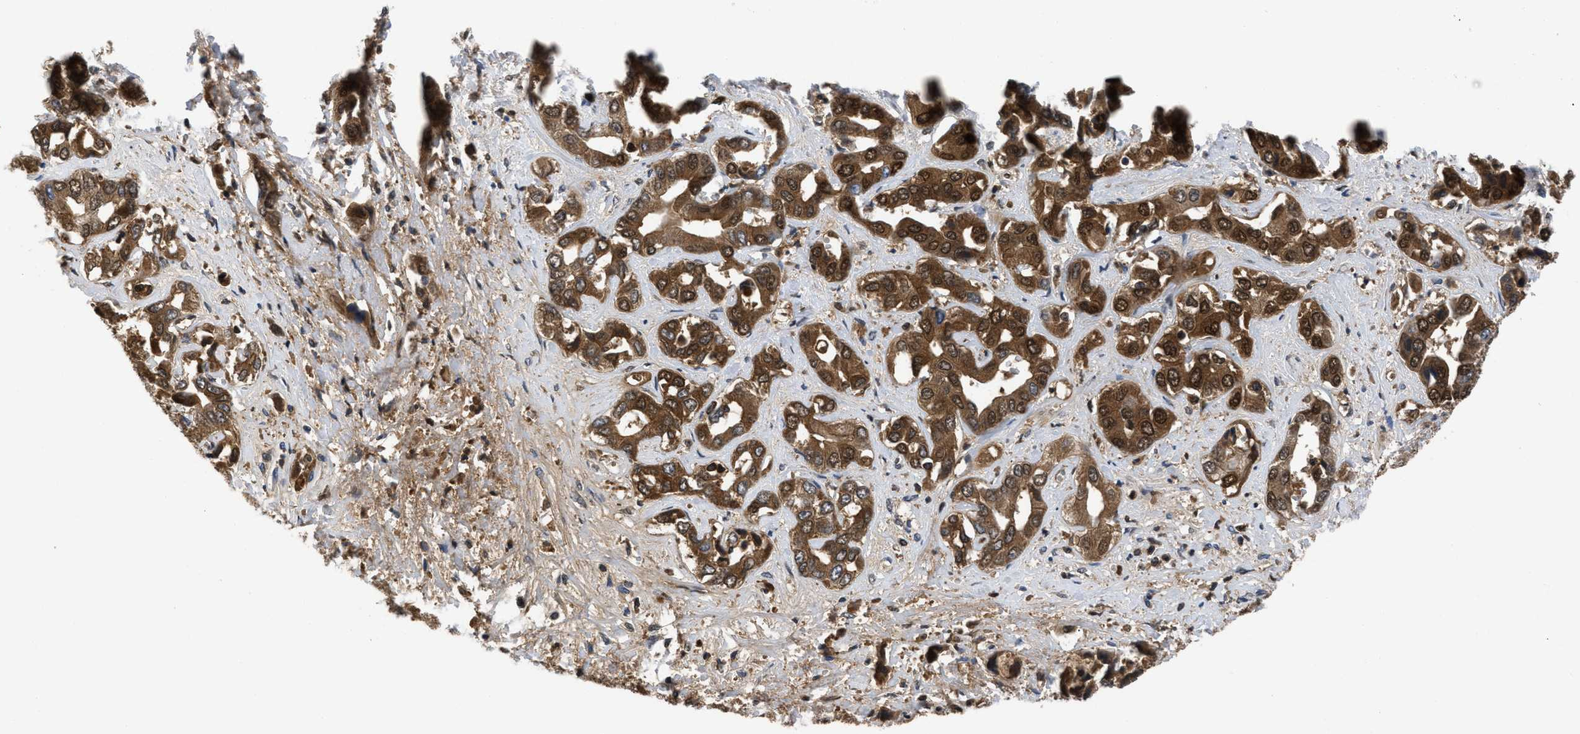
{"staining": {"intensity": "strong", "quantity": ">75%", "location": "cytoplasmic/membranous"}, "tissue": "liver cancer", "cell_type": "Tumor cells", "image_type": "cancer", "snomed": [{"axis": "morphology", "description": "Cholangiocarcinoma"}, {"axis": "topography", "description": "Liver"}], "caption": "Immunohistochemical staining of human cholangiocarcinoma (liver) reveals high levels of strong cytoplasmic/membranous expression in approximately >75% of tumor cells.", "gene": "SERPINA6", "patient": {"sex": "female", "age": 52}}